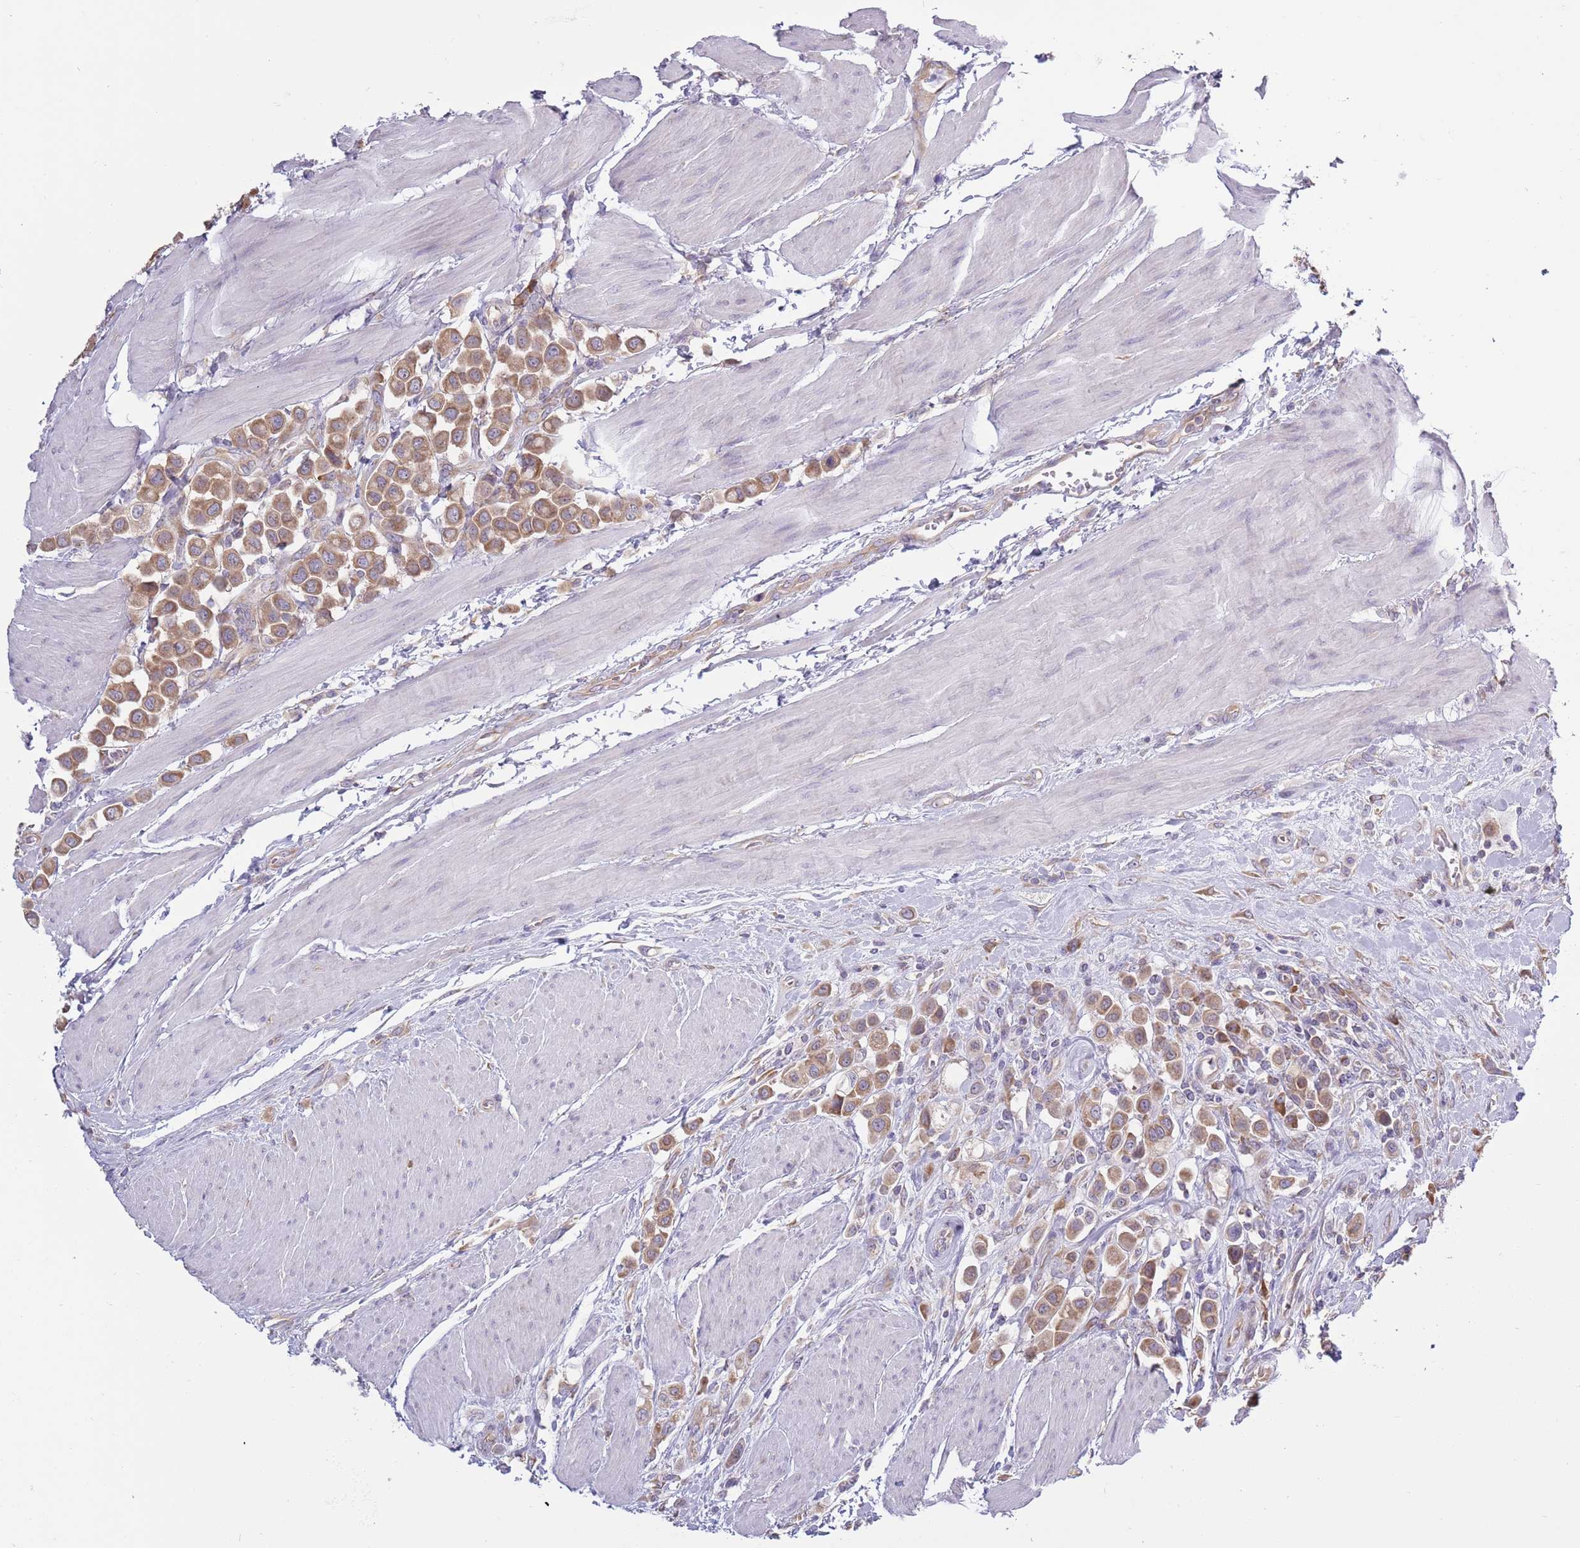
{"staining": {"intensity": "moderate", "quantity": ">75%", "location": "cytoplasmic/membranous"}, "tissue": "urothelial cancer", "cell_type": "Tumor cells", "image_type": "cancer", "snomed": [{"axis": "morphology", "description": "Urothelial carcinoma, High grade"}, {"axis": "topography", "description": "Urinary bladder"}], "caption": "Immunohistochemical staining of urothelial carcinoma (high-grade) reveals moderate cytoplasmic/membranous protein expression in about >75% of tumor cells. The staining was performed using DAB to visualize the protein expression in brown, while the nuclei were stained in blue with hematoxylin (Magnification: 20x).", "gene": "RPL17-C18orf32", "patient": {"sex": "male", "age": 50}}